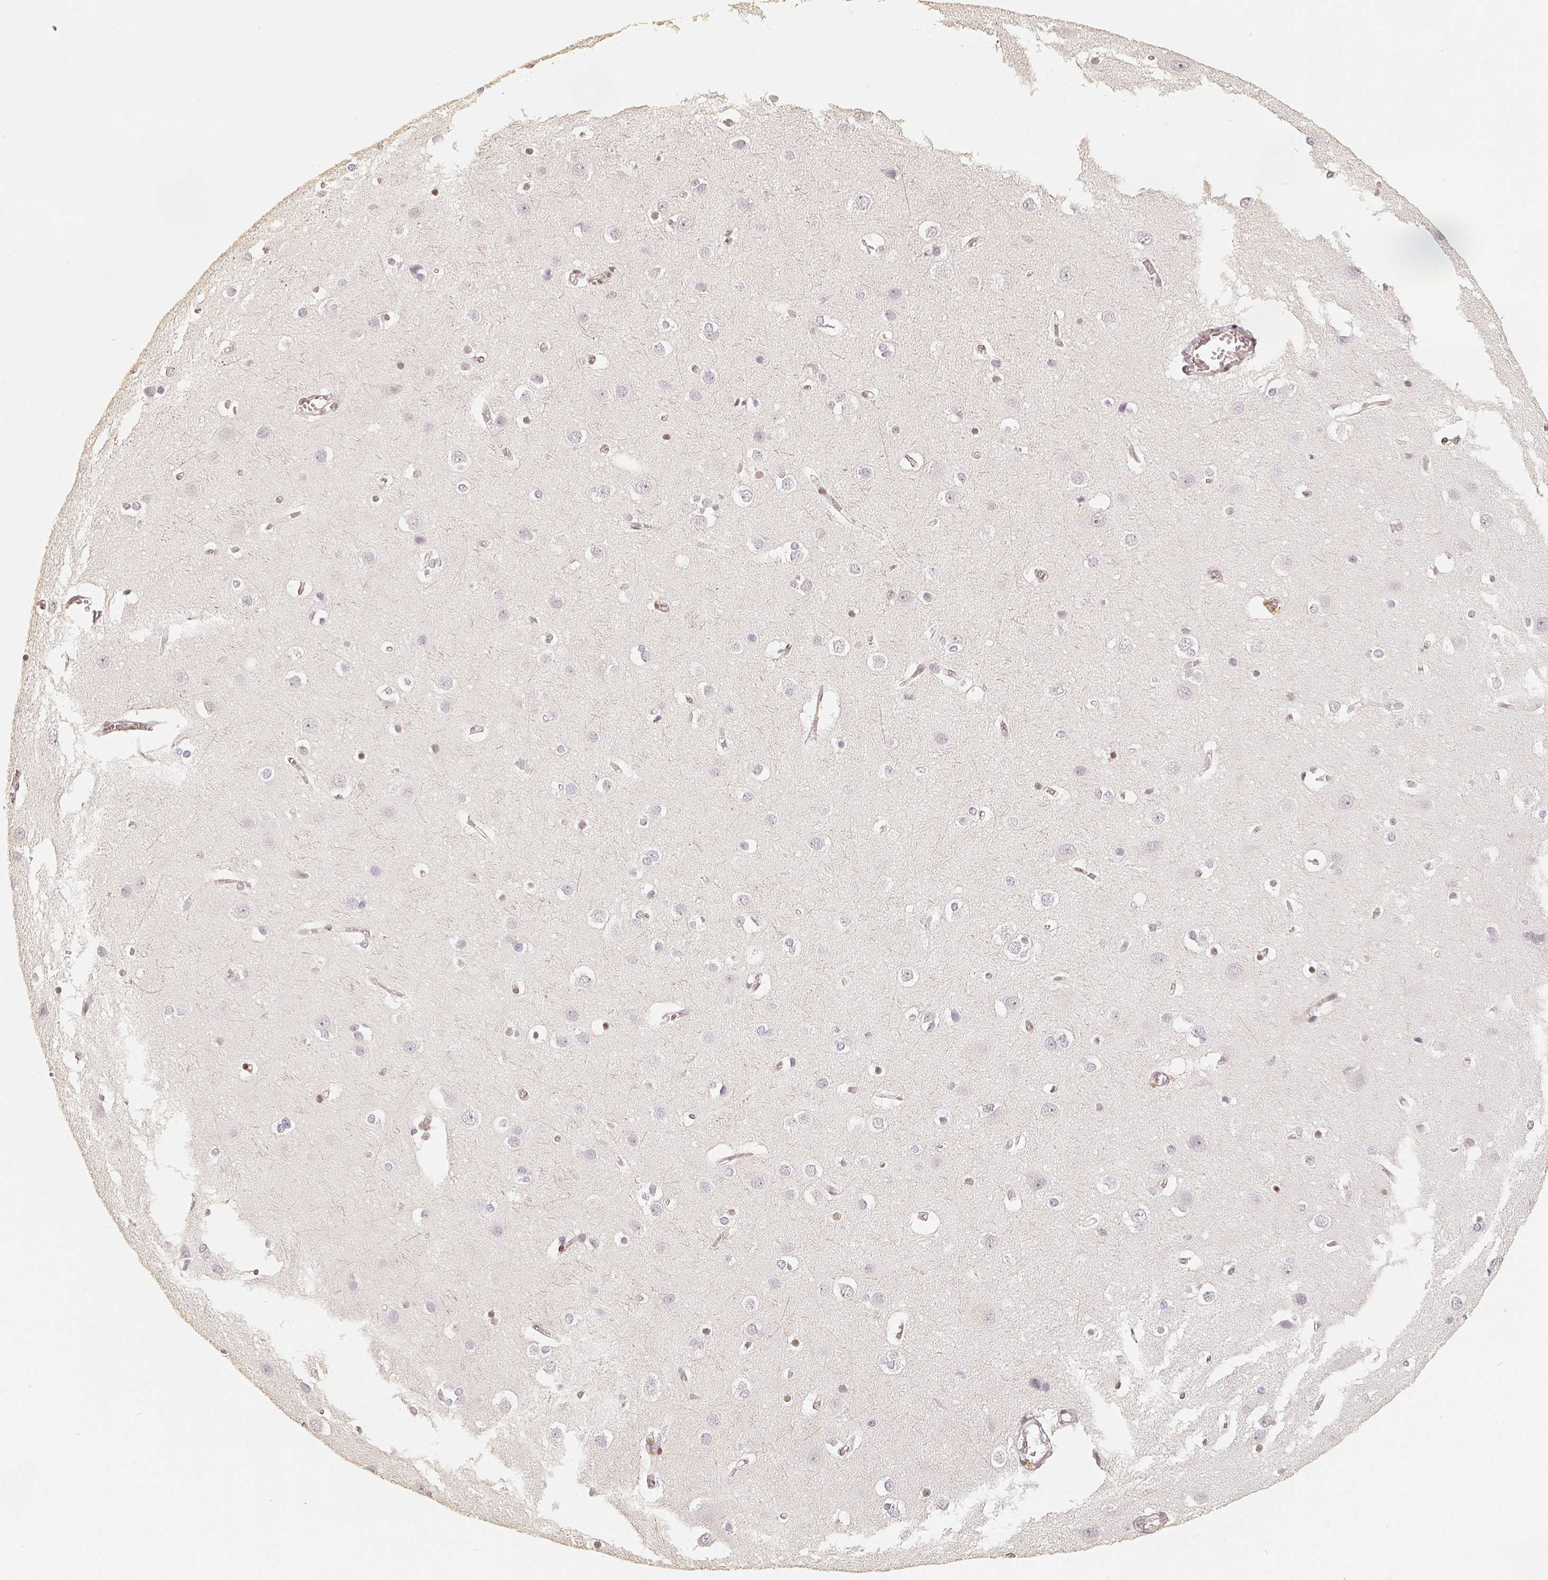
{"staining": {"intensity": "moderate", "quantity": ">75%", "location": "nuclear"}, "tissue": "cerebral cortex", "cell_type": "Endothelial cells", "image_type": "normal", "snomed": [{"axis": "morphology", "description": "Normal tissue, NOS"}, {"axis": "topography", "description": "Cerebral cortex"}], "caption": "Brown immunohistochemical staining in unremarkable human cerebral cortex shows moderate nuclear staining in about >75% of endothelial cells. The staining was performed using DAB (3,3'-diaminobenzidine) to visualize the protein expression in brown, while the nuclei were stained in blue with hematoxylin (Magnification: 20x).", "gene": "HDAC1", "patient": {"sex": "male", "age": 37}}